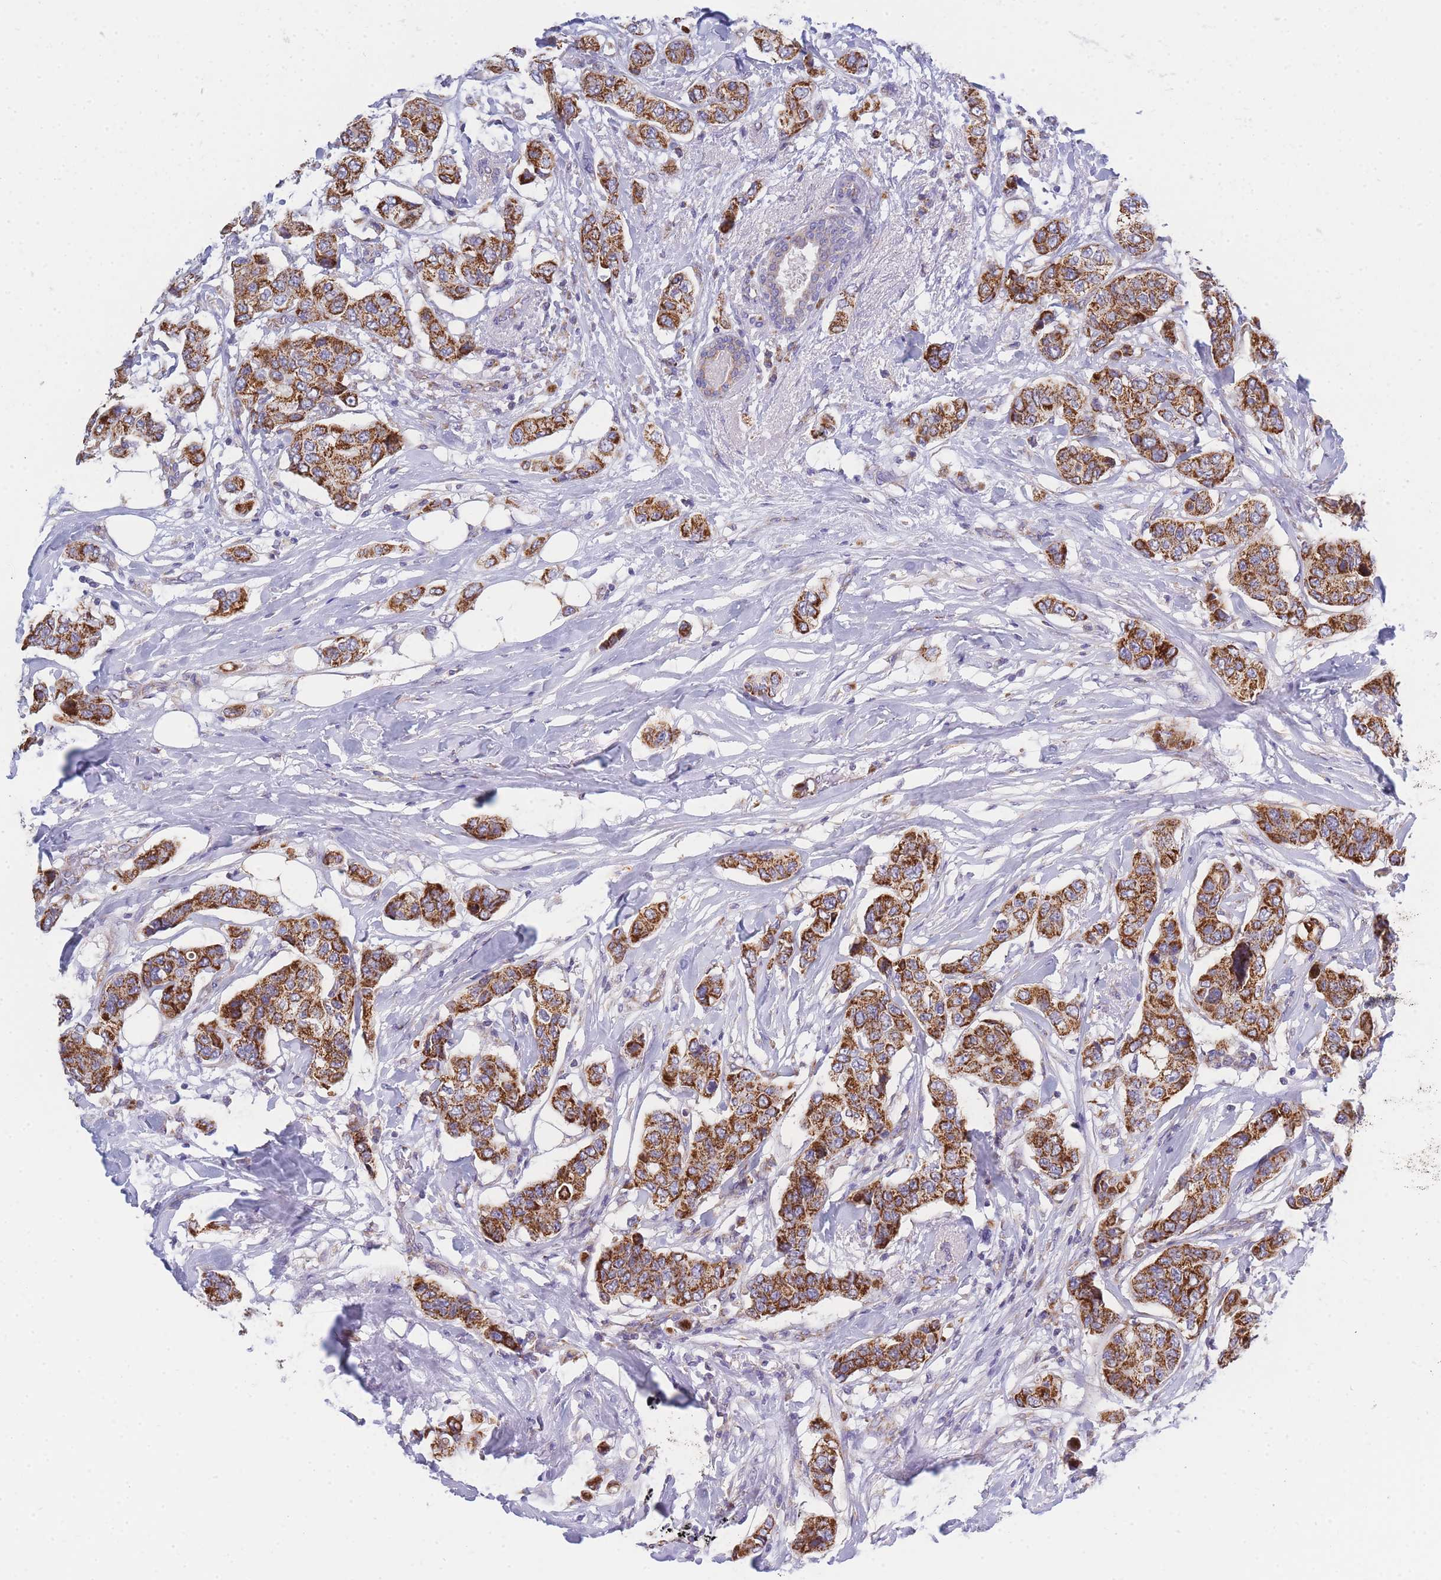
{"staining": {"intensity": "strong", "quantity": ">75%", "location": "cytoplasmic/membranous"}, "tissue": "breast cancer", "cell_type": "Tumor cells", "image_type": "cancer", "snomed": [{"axis": "morphology", "description": "Lobular carcinoma"}, {"axis": "topography", "description": "Breast"}], "caption": "Immunohistochemical staining of breast lobular carcinoma shows high levels of strong cytoplasmic/membranous protein positivity in approximately >75% of tumor cells.", "gene": "MRPS11", "patient": {"sex": "female", "age": 51}}